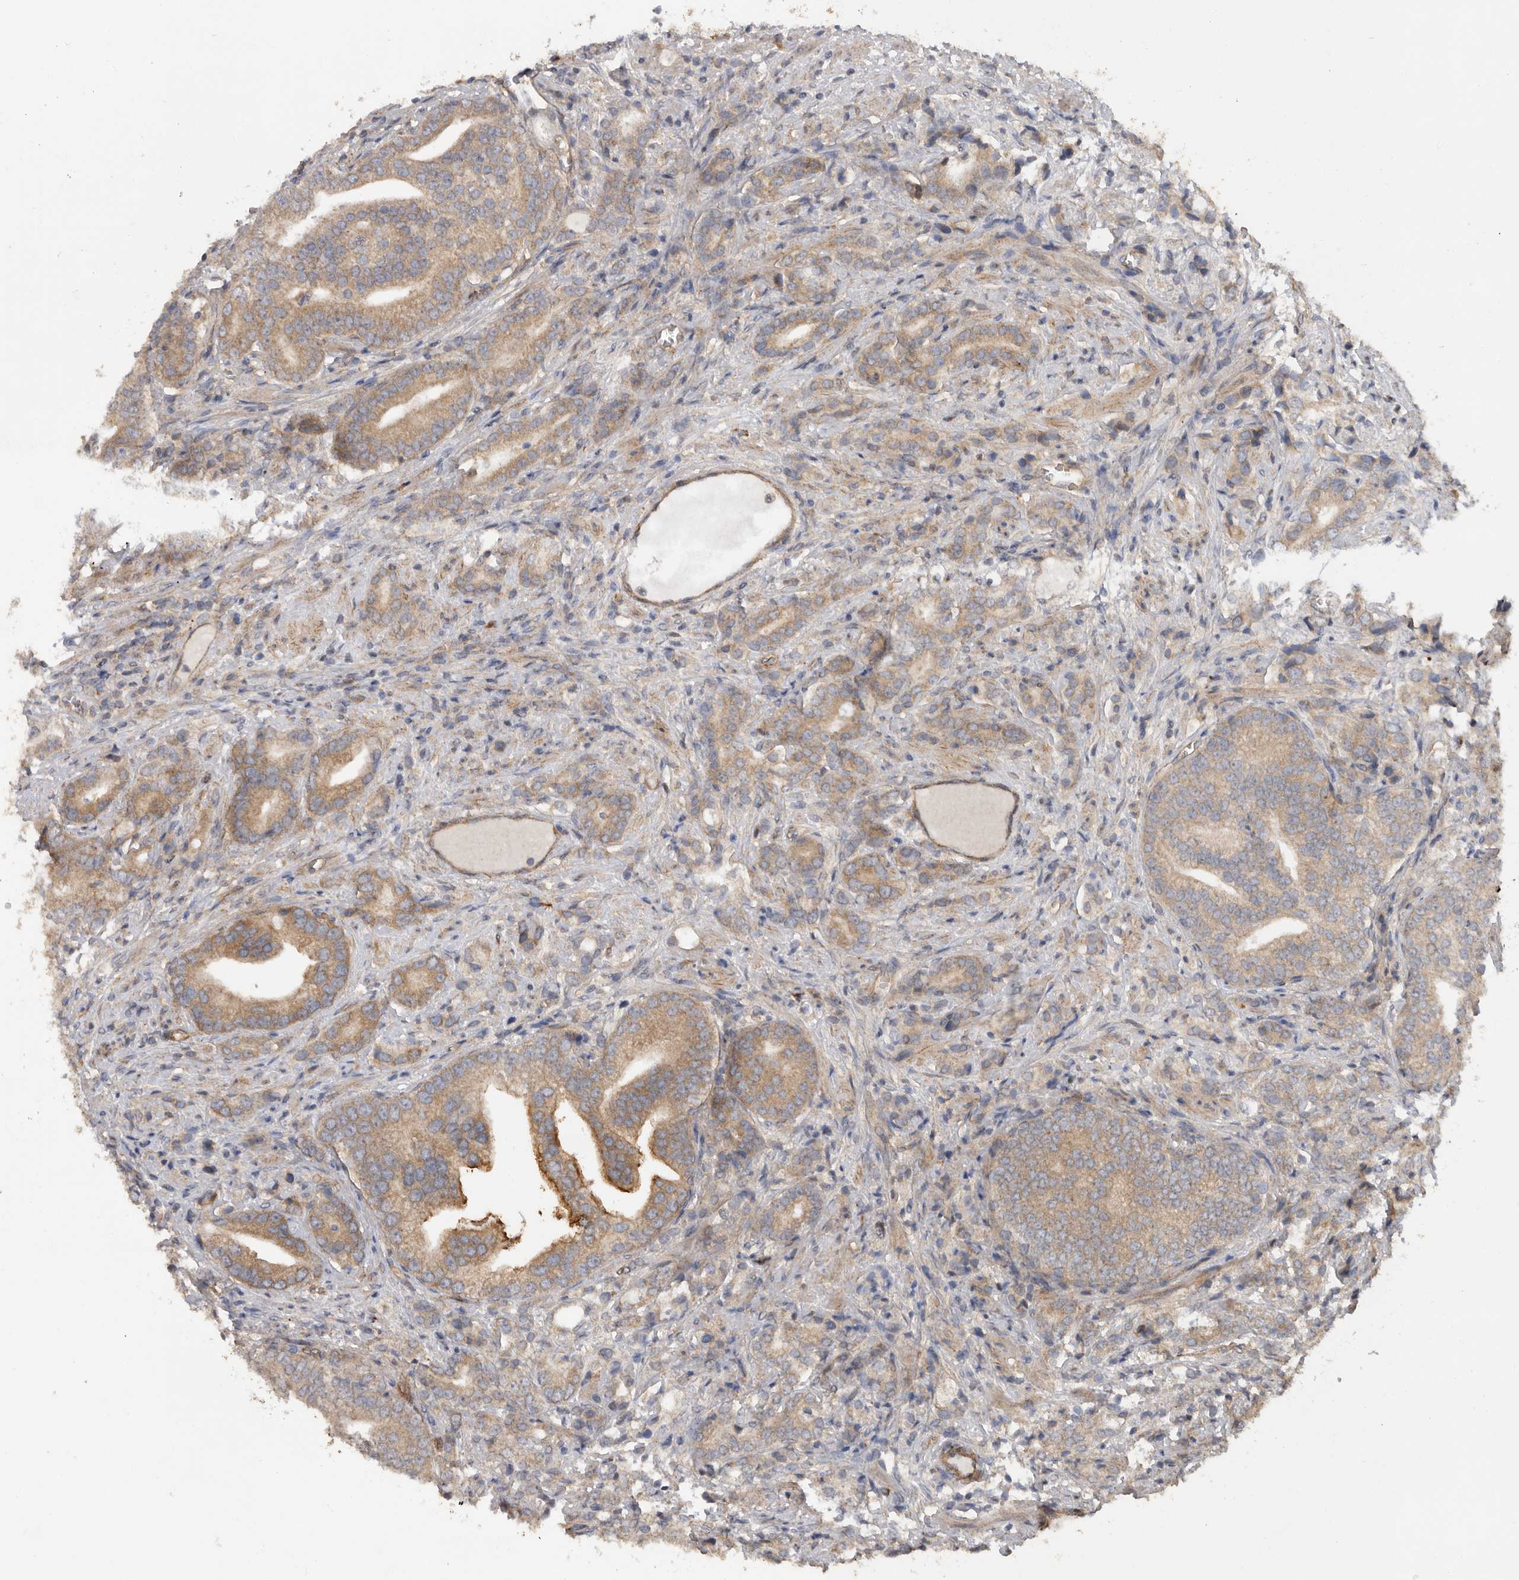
{"staining": {"intensity": "moderate", "quantity": ">75%", "location": "cytoplasmic/membranous"}, "tissue": "prostate cancer", "cell_type": "Tumor cells", "image_type": "cancer", "snomed": [{"axis": "morphology", "description": "Adenocarcinoma, High grade"}, {"axis": "topography", "description": "Prostate"}], "caption": "Immunohistochemistry (IHC) of human prostate cancer exhibits medium levels of moderate cytoplasmic/membranous positivity in approximately >75% of tumor cells. Immunohistochemistry stains the protein of interest in brown and the nuclei are stained blue.", "gene": "PODXL2", "patient": {"sex": "male", "age": 57}}